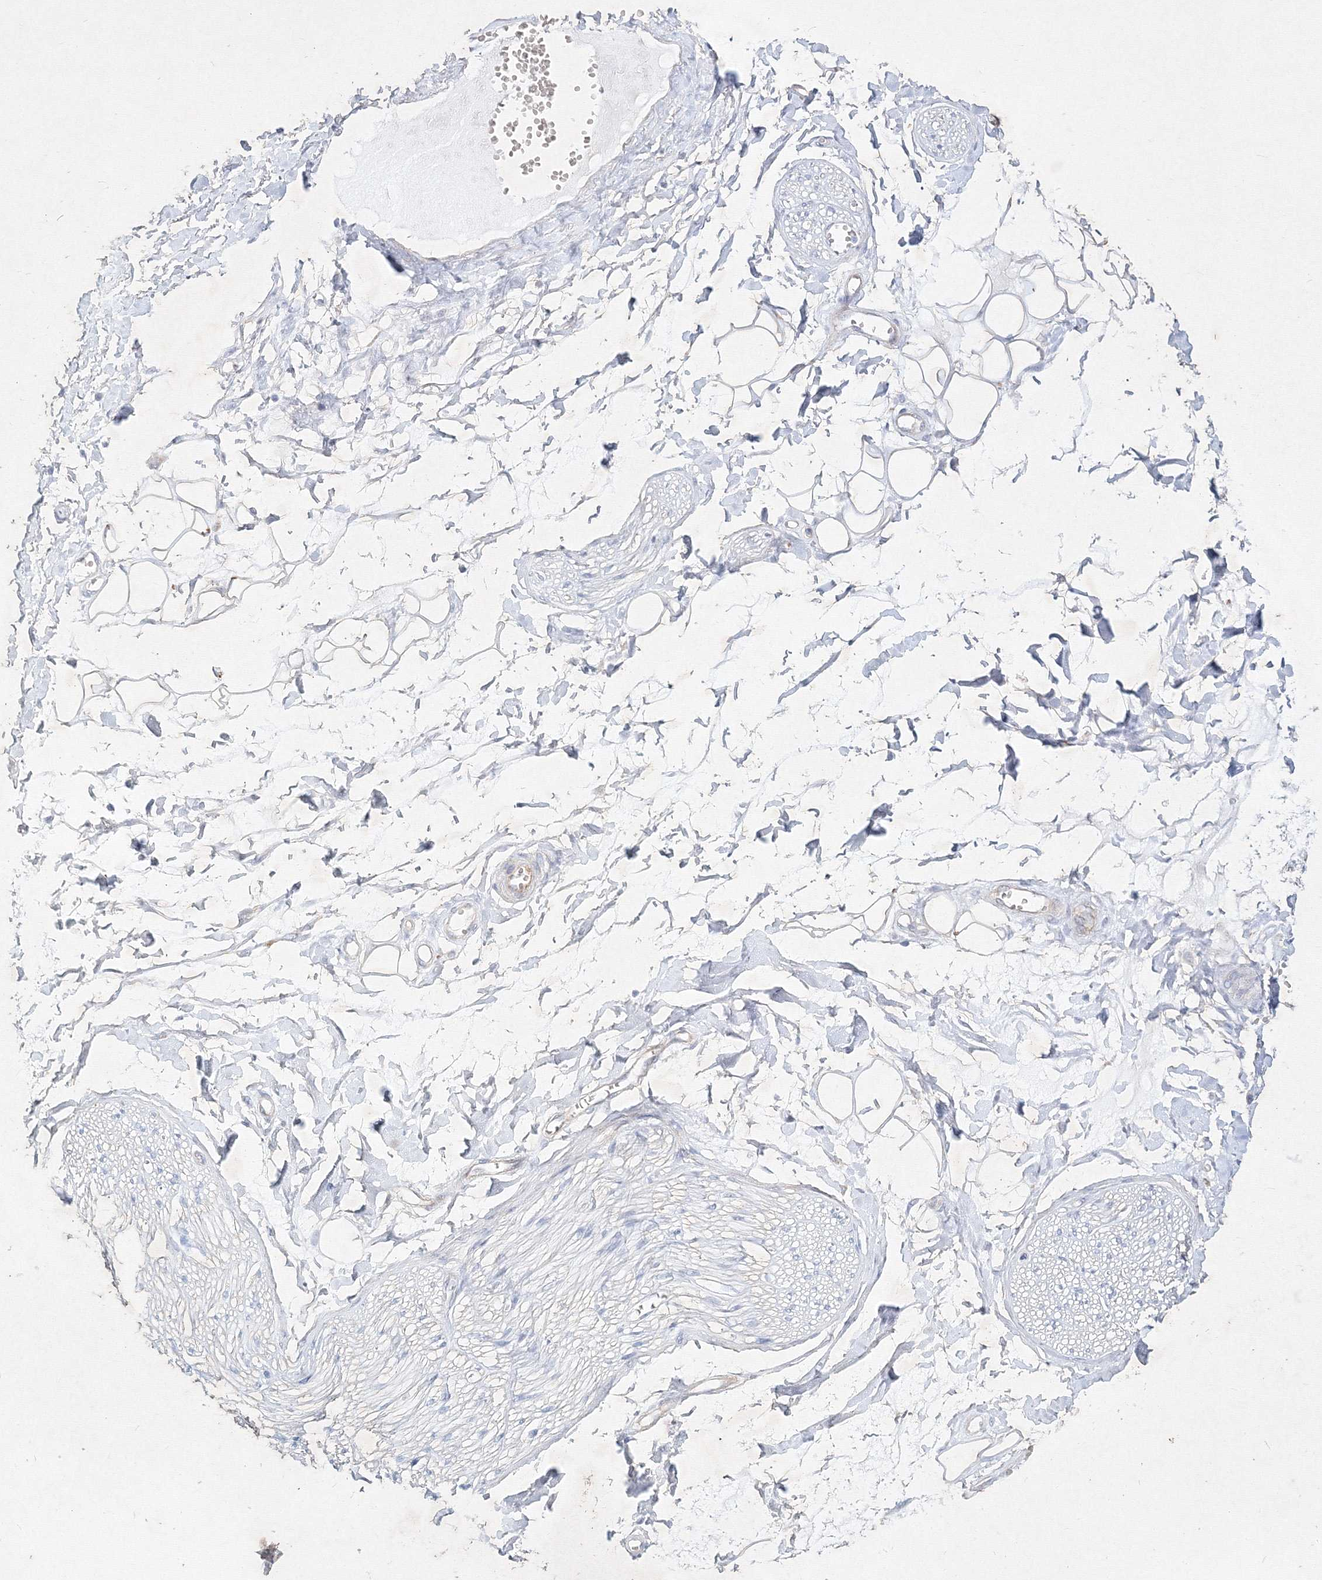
{"staining": {"intensity": "negative", "quantity": "none", "location": "none"}, "tissue": "adipose tissue", "cell_type": "Adipocytes", "image_type": "normal", "snomed": [{"axis": "morphology", "description": "Normal tissue, NOS"}, {"axis": "morphology", "description": "Inflammation, NOS"}, {"axis": "topography", "description": "Salivary gland"}, {"axis": "topography", "description": "Peripheral nerve tissue"}], "caption": "The IHC photomicrograph has no significant positivity in adipocytes of adipose tissue. (DAB IHC visualized using brightfield microscopy, high magnification).", "gene": "CXXC4", "patient": {"sex": "female", "age": 75}}